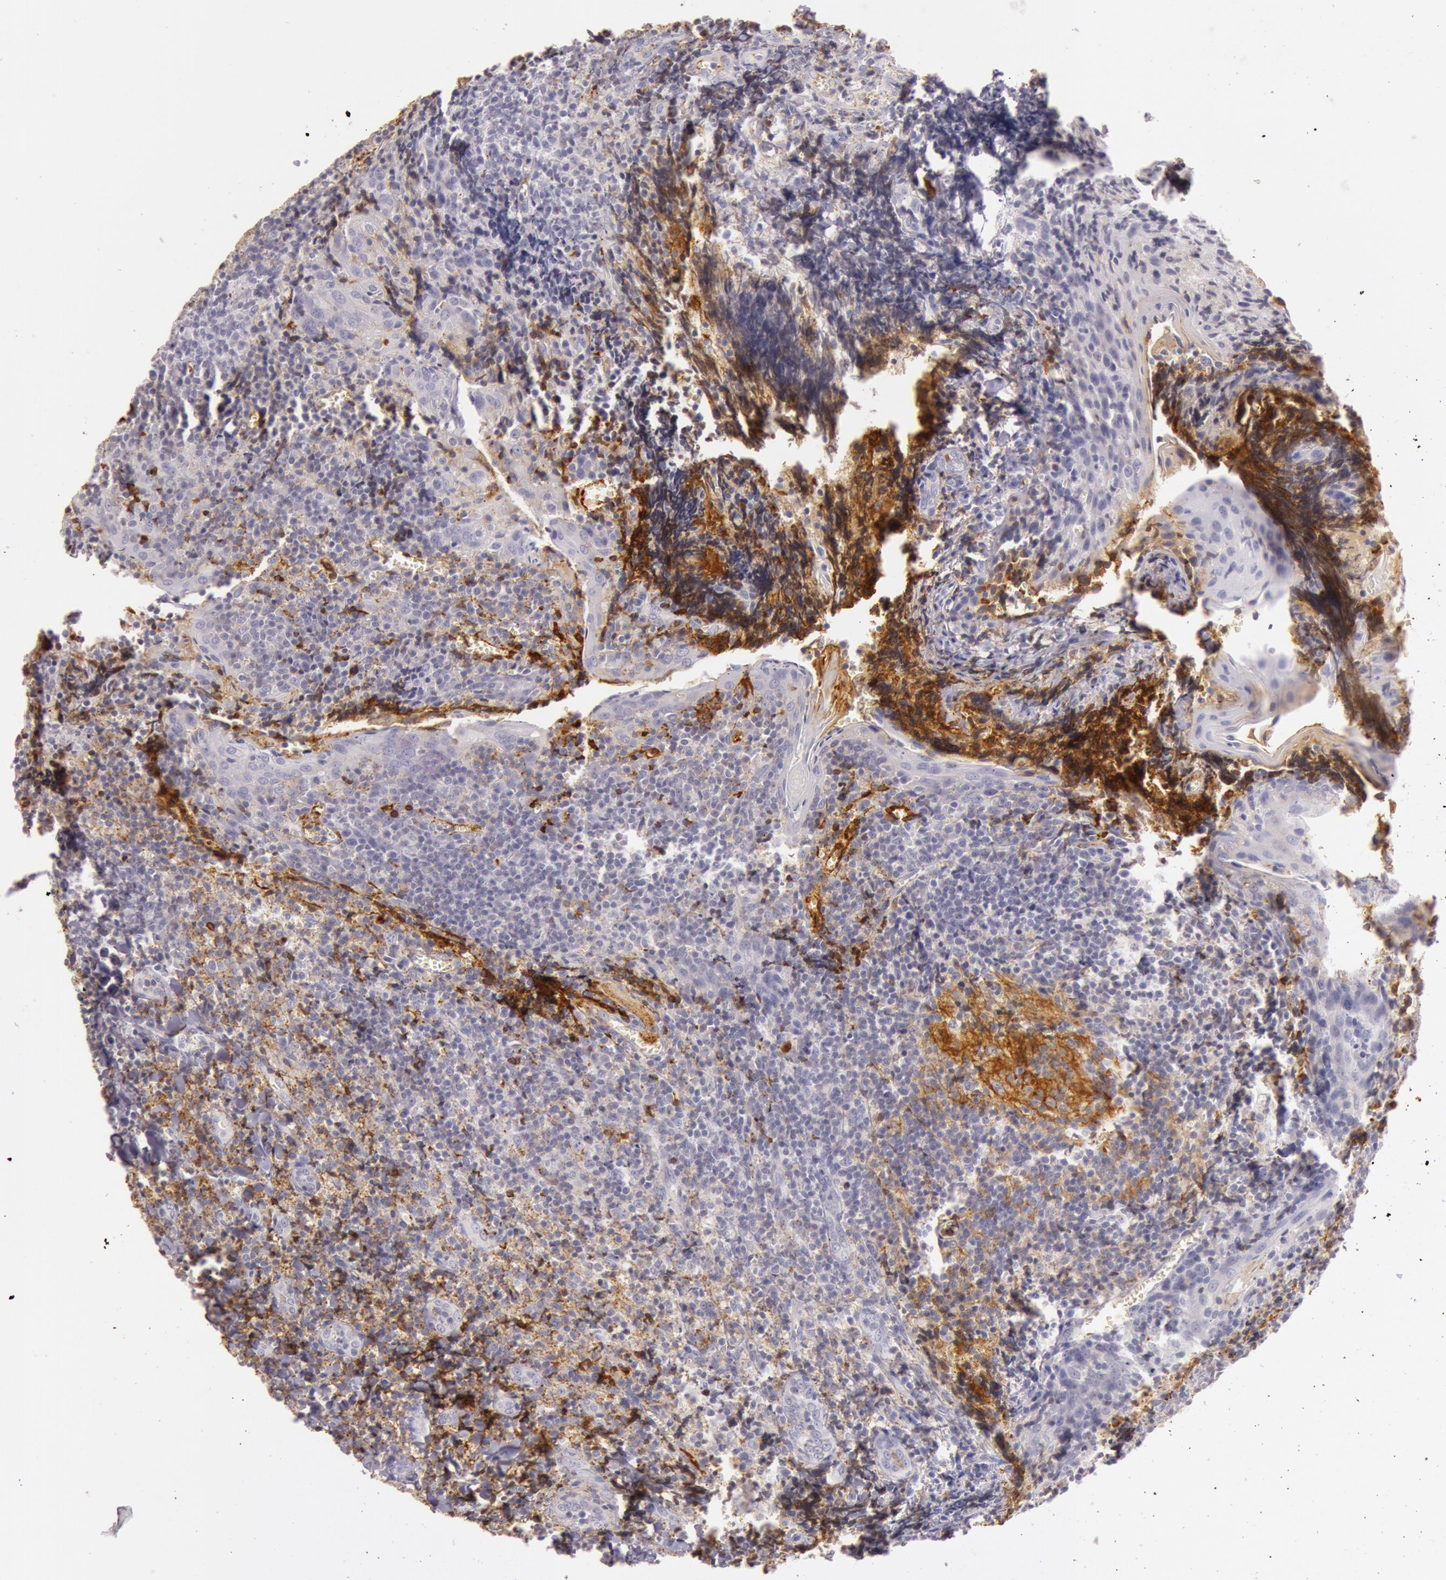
{"staining": {"intensity": "weak", "quantity": "25%-75%", "location": "cytoplasmic/membranous"}, "tissue": "tonsil", "cell_type": "Germinal center cells", "image_type": "normal", "snomed": [{"axis": "morphology", "description": "Normal tissue, NOS"}, {"axis": "topography", "description": "Tonsil"}], "caption": "Brown immunohistochemical staining in normal tonsil displays weak cytoplasmic/membranous positivity in about 25%-75% of germinal center cells.", "gene": "C4BPA", "patient": {"sex": "male", "age": 20}}